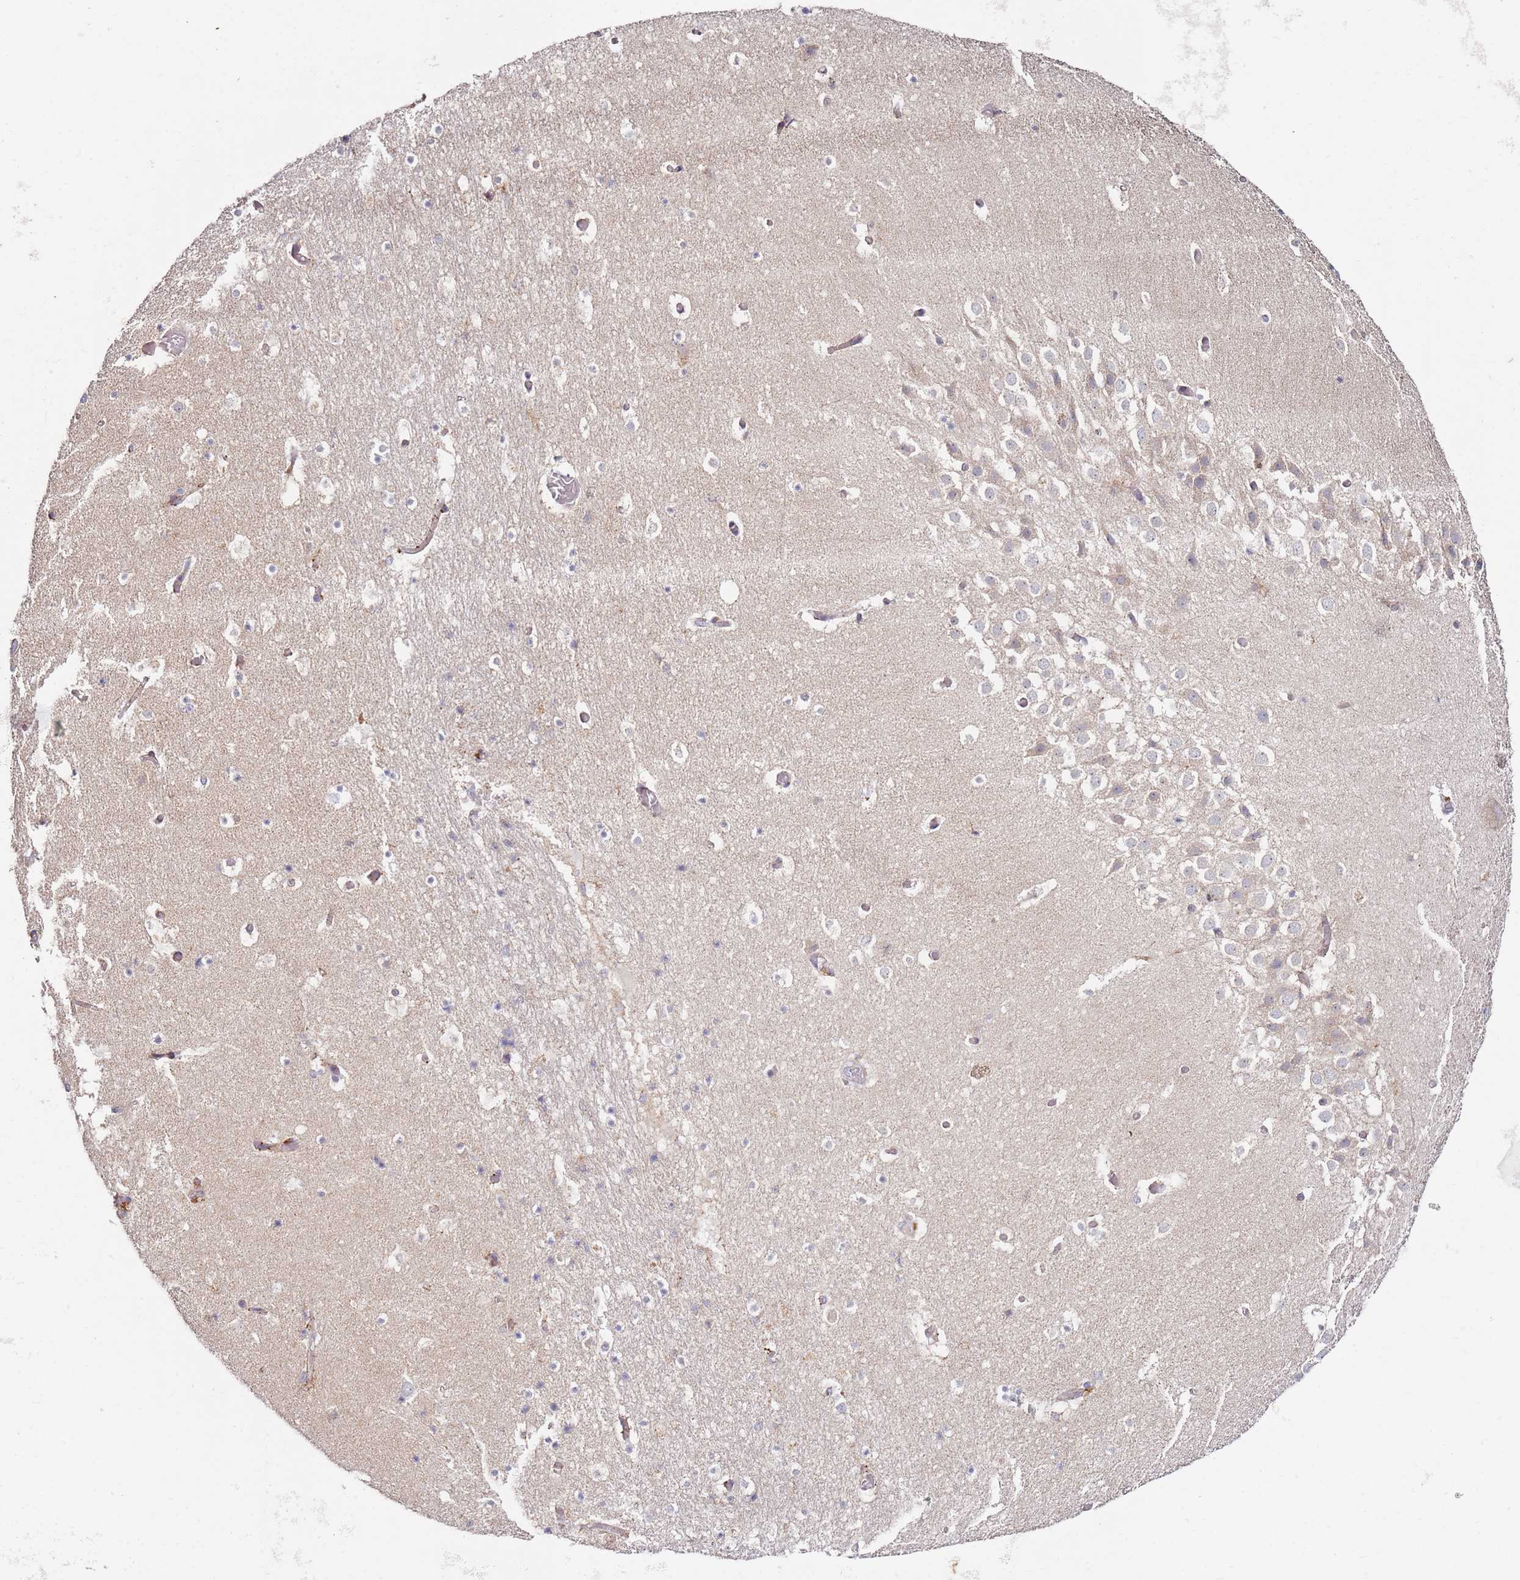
{"staining": {"intensity": "weak", "quantity": "<25%", "location": "cytoplasmic/membranous"}, "tissue": "hippocampus", "cell_type": "Glial cells", "image_type": "normal", "snomed": [{"axis": "morphology", "description": "Normal tissue, NOS"}, {"axis": "topography", "description": "Hippocampus"}], "caption": "This is an IHC photomicrograph of benign hippocampus. There is no staining in glial cells.", "gene": "CNOT9", "patient": {"sex": "female", "age": 52}}